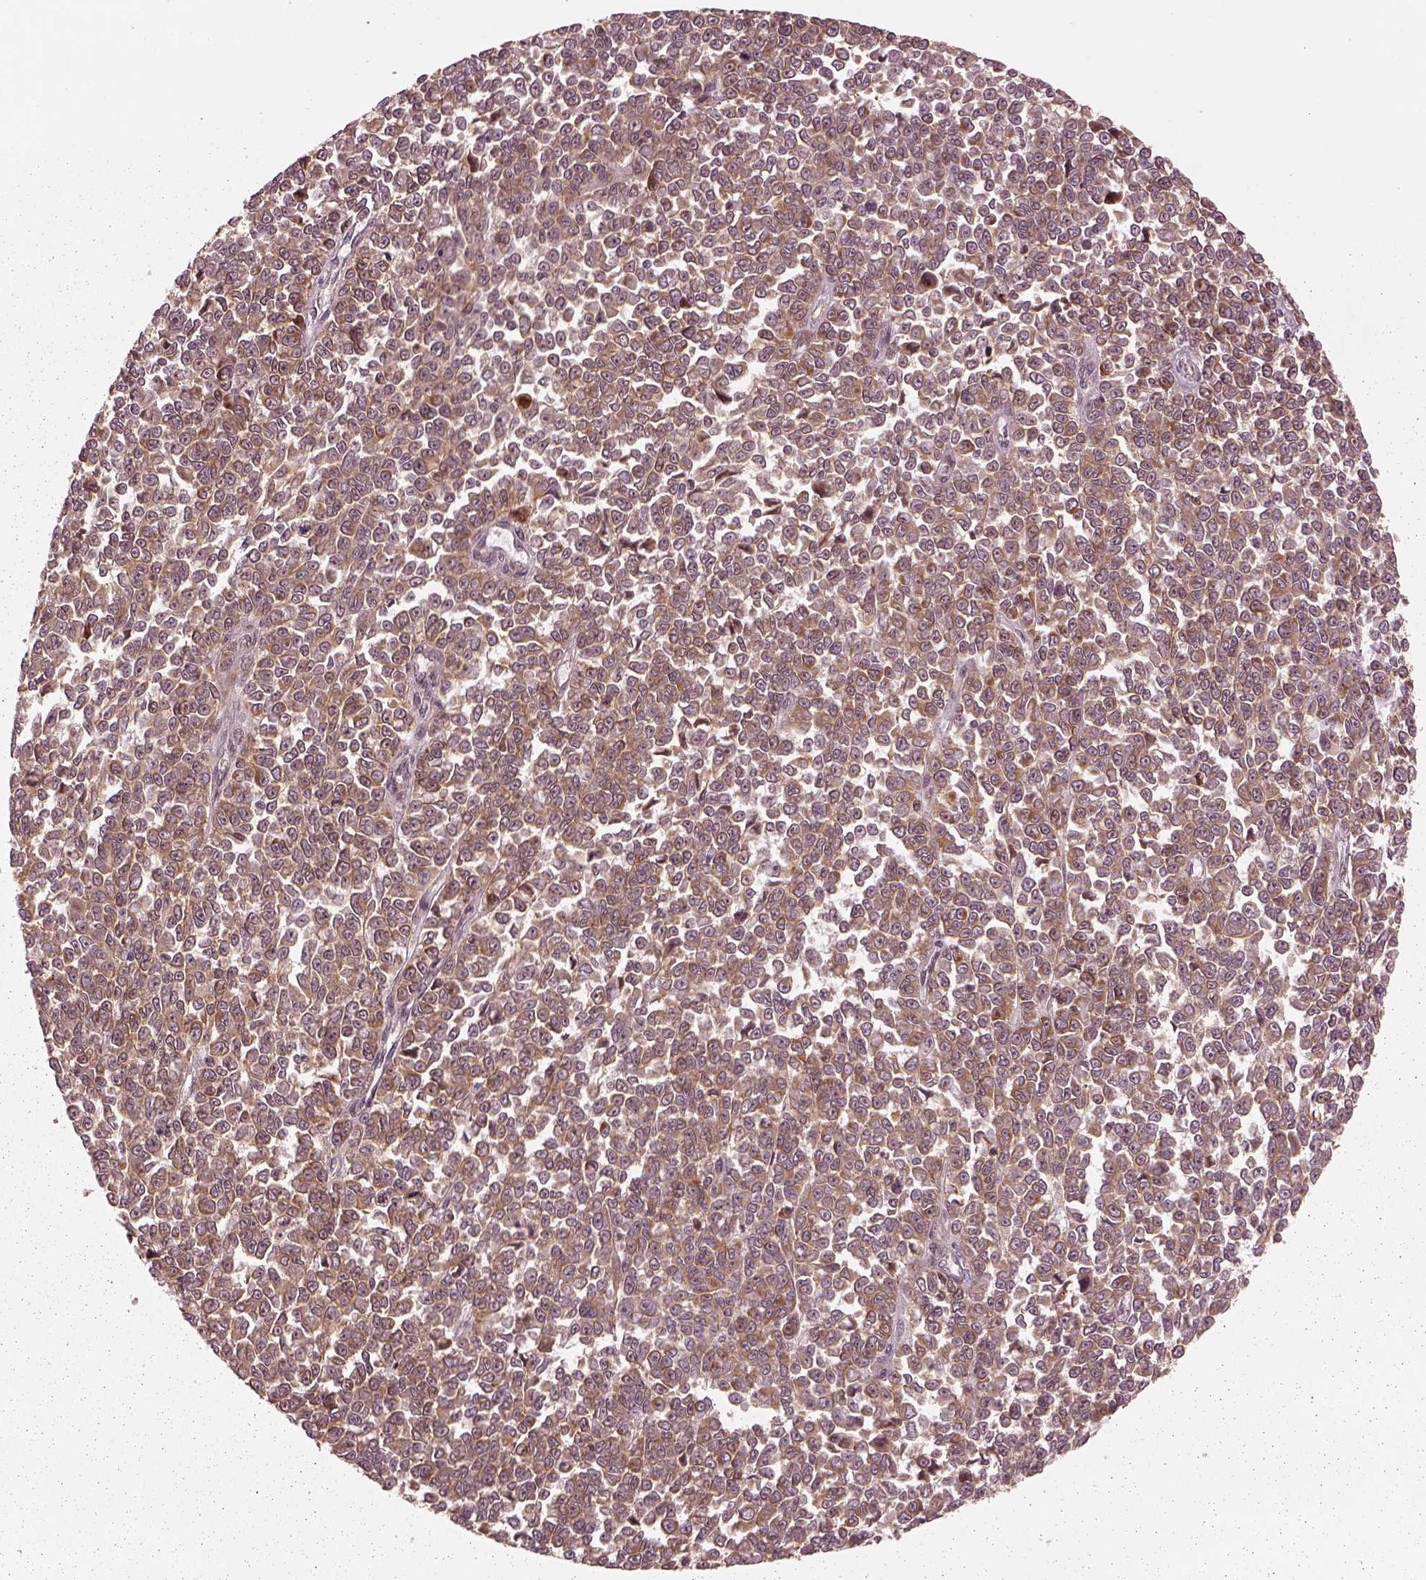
{"staining": {"intensity": "moderate", "quantity": ">75%", "location": "cytoplasmic/membranous"}, "tissue": "melanoma", "cell_type": "Tumor cells", "image_type": "cancer", "snomed": [{"axis": "morphology", "description": "Malignant melanoma, NOS"}, {"axis": "topography", "description": "Skin"}], "caption": "Immunohistochemistry (IHC) photomicrograph of neoplastic tissue: malignant melanoma stained using immunohistochemistry (IHC) displays medium levels of moderate protein expression localized specifically in the cytoplasmic/membranous of tumor cells, appearing as a cytoplasmic/membranous brown color.", "gene": "SLC12A9", "patient": {"sex": "female", "age": 95}}